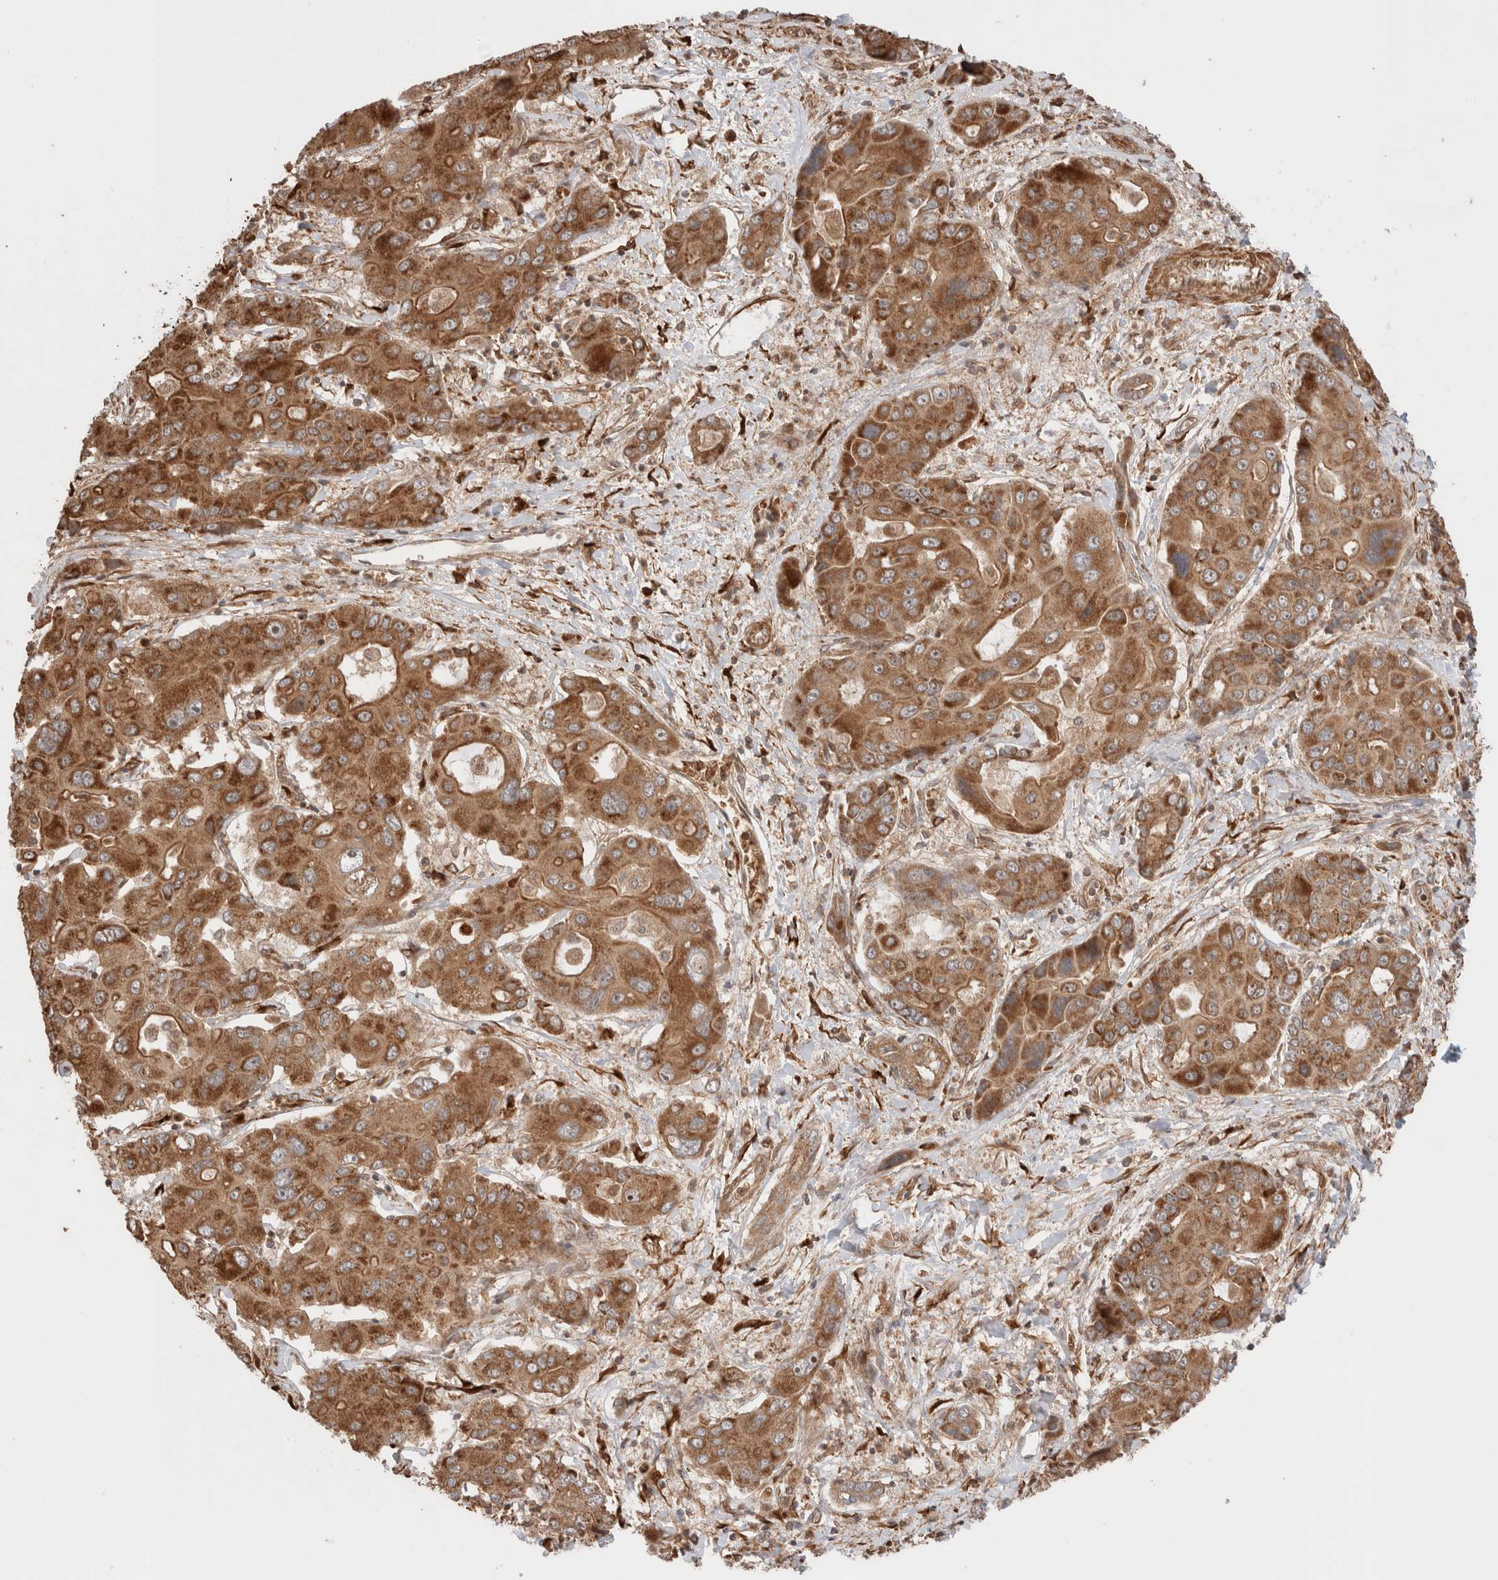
{"staining": {"intensity": "strong", "quantity": ">75%", "location": "cytoplasmic/membranous"}, "tissue": "liver cancer", "cell_type": "Tumor cells", "image_type": "cancer", "snomed": [{"axis": "morphology", "description": "Cholangiocarcinoma"}, {"axis": "topography", "description": "Liver"}], "caption": "Liver cholangiocarcinoma stained with a protein marker reveals strong staining in tumor cells.", "gene": "ZNF649", "patient": {"sex": "male", "age": 67}}